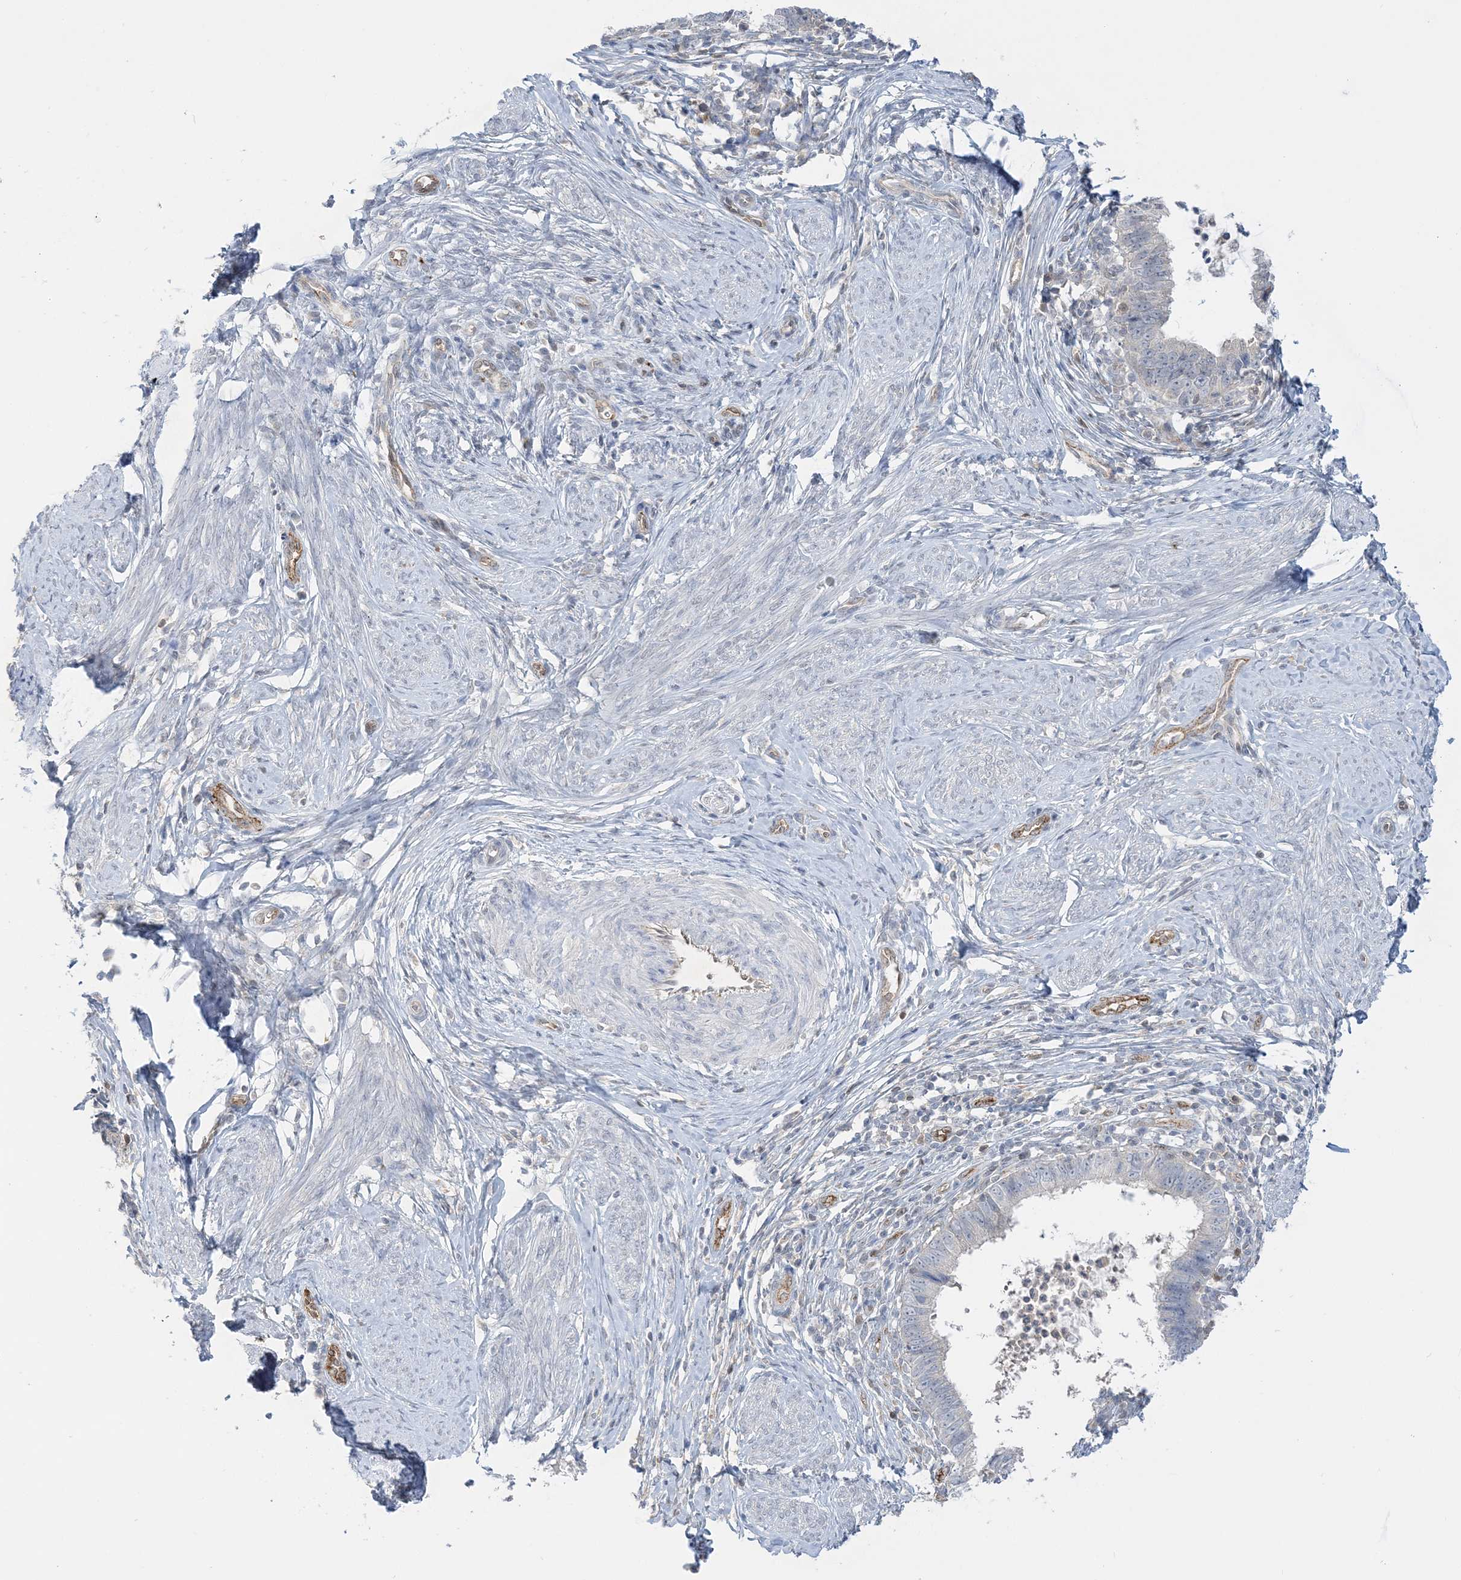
{"staining": {"intensity": "negative", "quantity": "none", "location": "none"}, "tissue": "cervical cancer", "cell_type": "Tumor cells", "image_type": "cancer", "snomed": [{"axis": "morphology", "description": "Adenocarcinoma, NOS"}, {"axis": "topography", "description": "Cervix"}], "caption": "This micrograph is of adenocarcinoma (cervical) stained with immunohistochemistry to label a protein in brown with the nuclei are counter-stained blue. There is no staining in tumor cells.", "gene": "INPP1", "patient": {"sex": "female", "age": 36}}